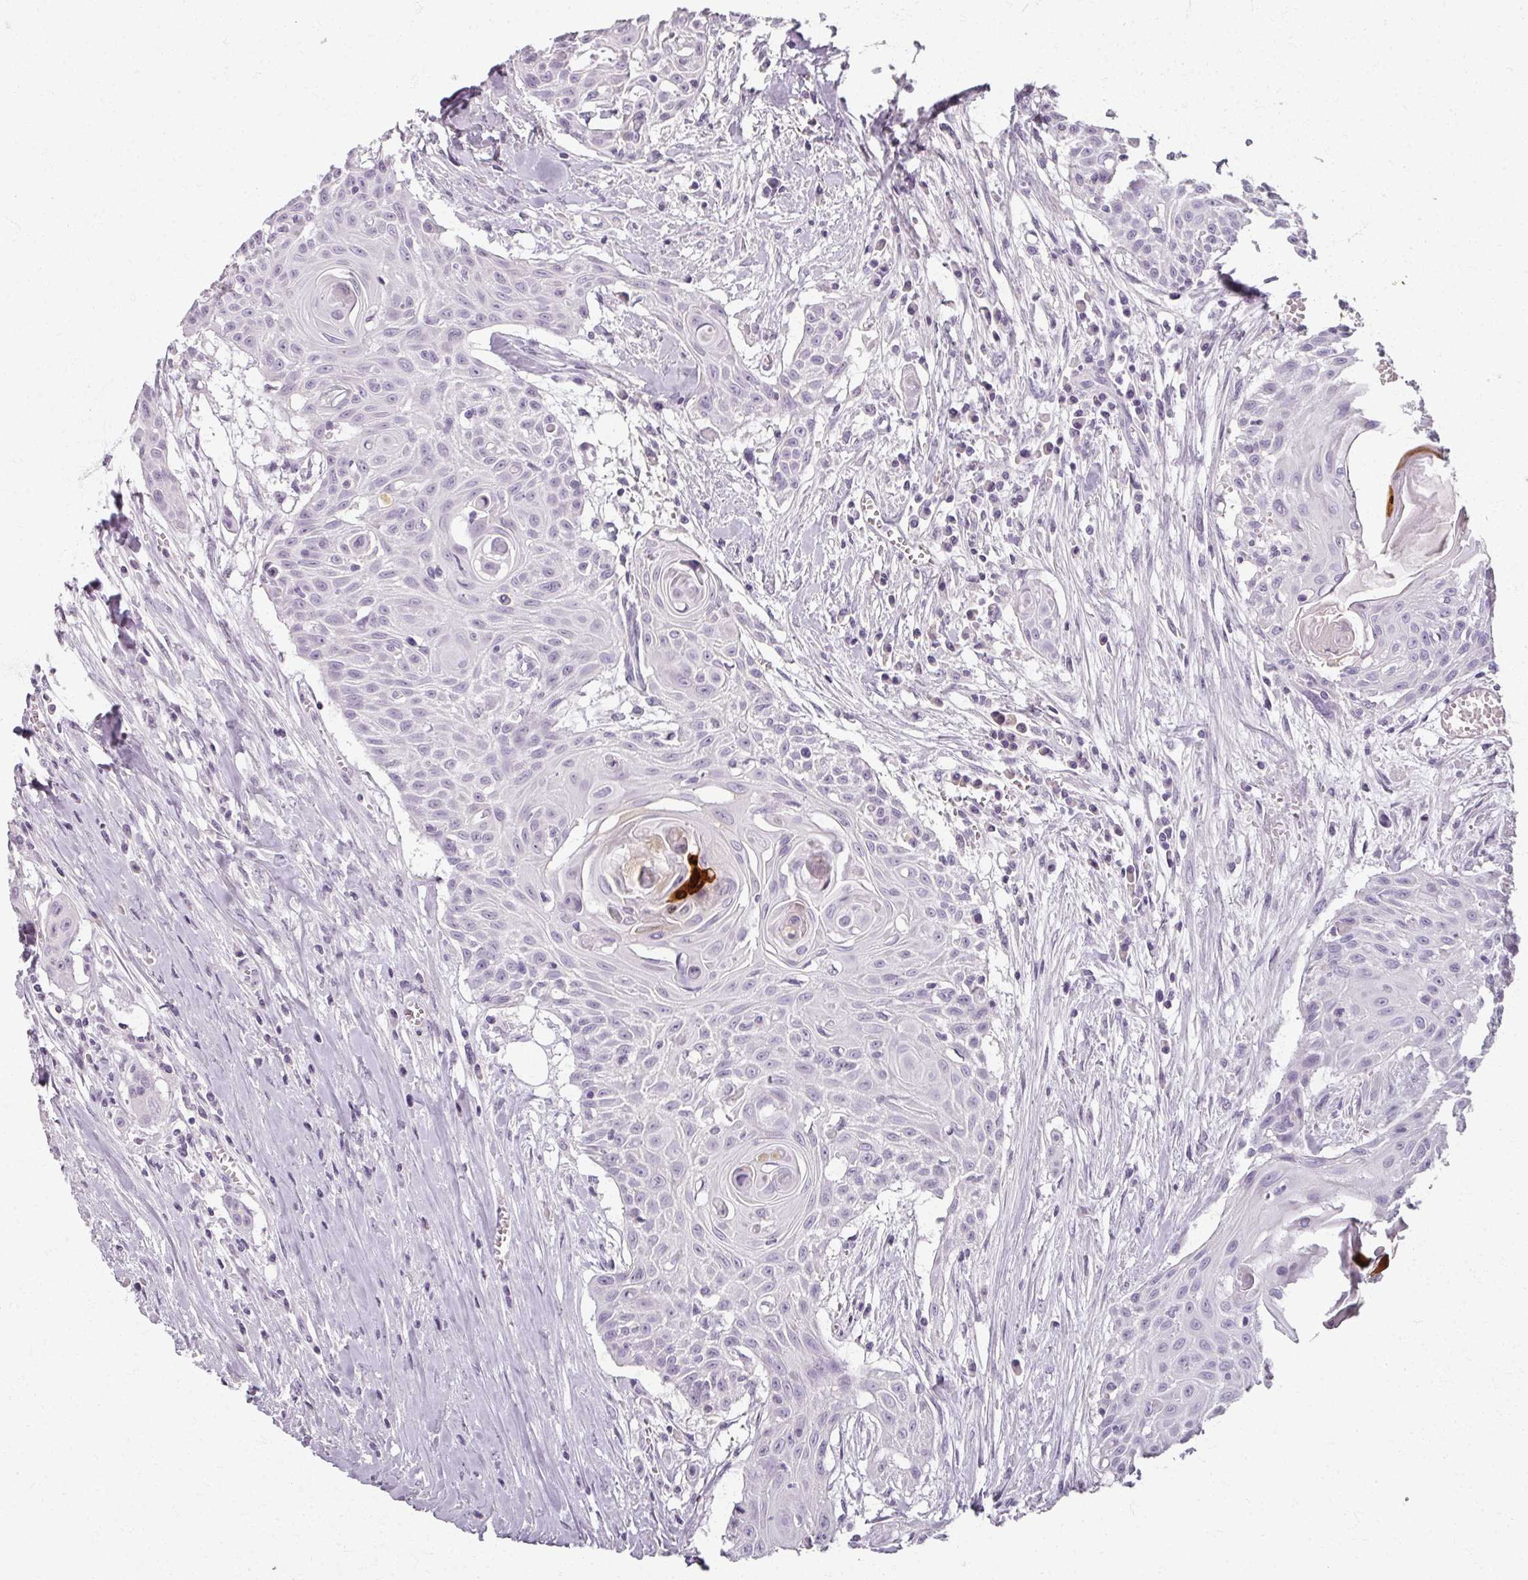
{"staining": {"intensity": "negative", "quantity": "none", "location": "none"}, "tissue": "head and neck cancer", "cell_type": "Tumor cells", "image_type": "cancer", "snomed": [{"axis": "morphology", "description": "Squamous cell carcinoma, NOS"}, {"axis": "topography", "description": "Lymph node"}, {"axis": "topography", "description": "Salivary gland"}, {"axis": "topography", "description": "Head-Neck"}], "caption": "Tumor cells show no significant positivity in squamous cell carcinoma (head and neck). (DAB (3,3'-diaminobenzidine) immunohistochemistry with hematoxylin counter stain).", "gene": "REG3G", "patient": {"sex": "female", "age": 74}}